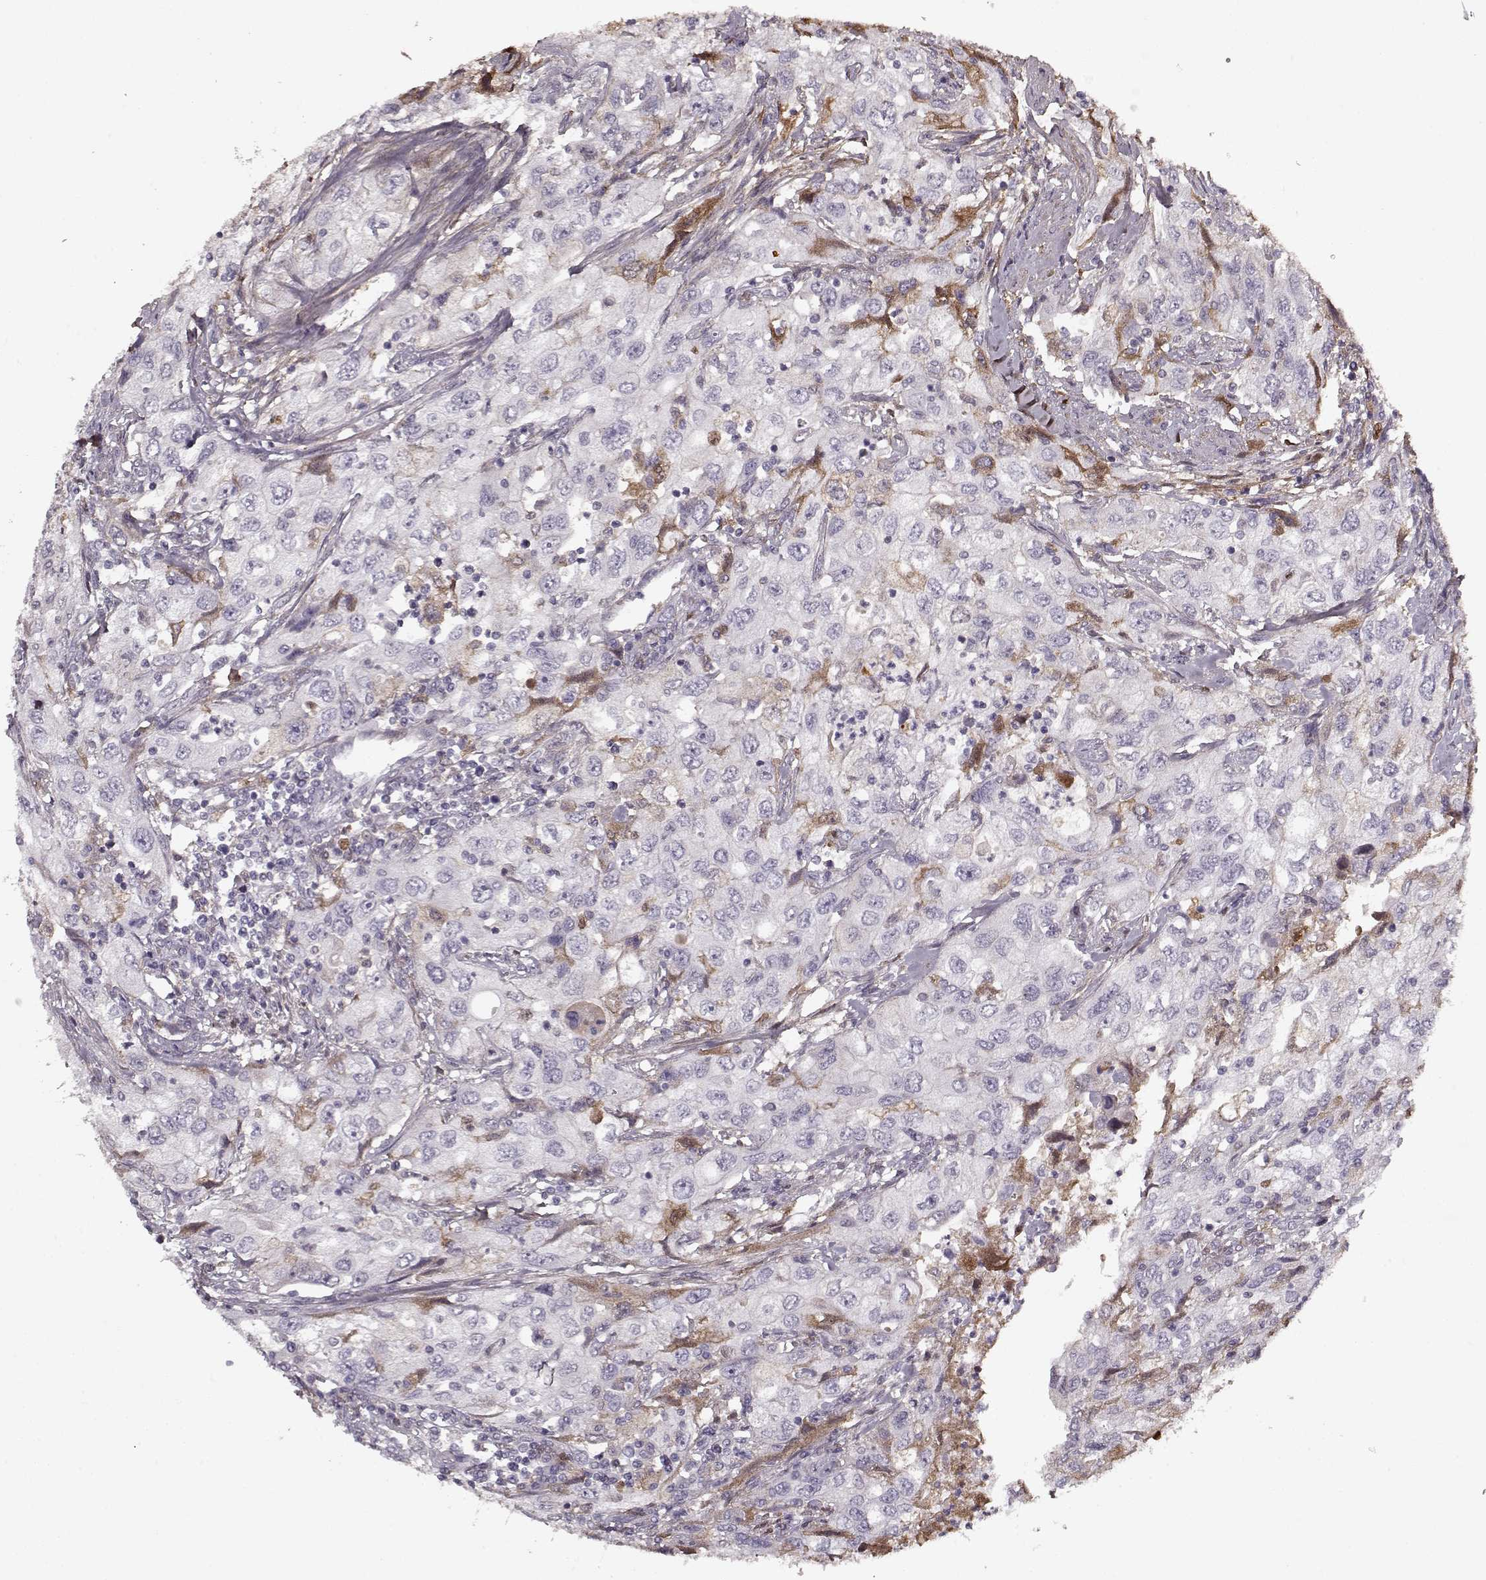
{"staining": {"intensity": "negative", "quantity": "none", "location": "none"}, "tissue": "urothelial cancer", "cell_type": "Tumor cells", "image_type": "cancer", "snomed": [{"axis": "morphology", "description": "Urothelial carcinoma, High grade"}, {"axis": "topography", "description": "Urinary bladder"}], "caption": "An image of urothelial carcinoma (high-grade) stained for a protein reveals no brown staining in tumor cells.", "gene": "LUM", "patient": {"sex": "male", "age": 76}}